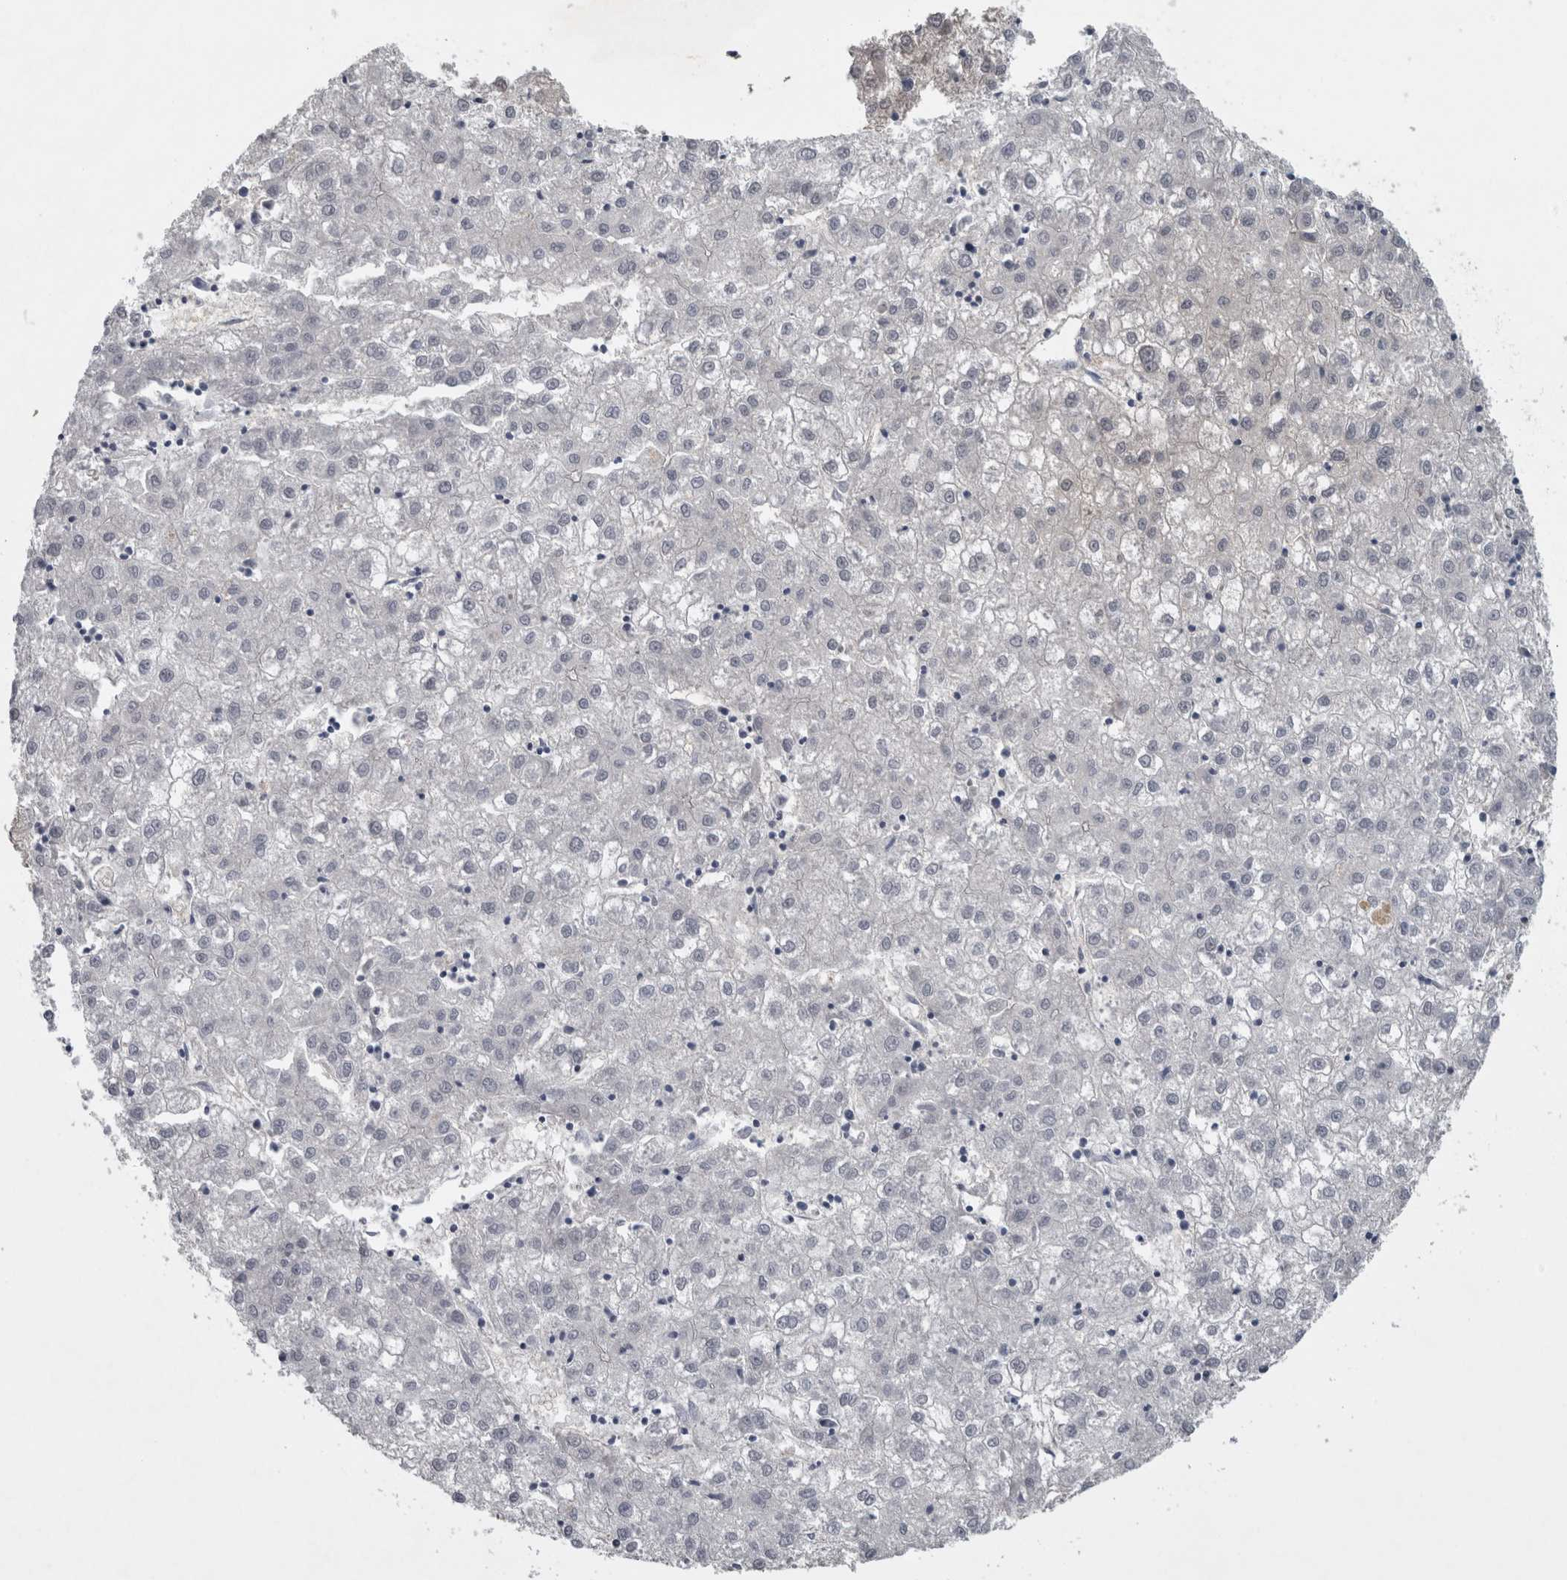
{"staining": {"intensity": "negative", "quantity": "none", "location": "none"}, "tissue": "liver cancer", "cell_type": "Tumor cells", "image_type": "cancer", "snomed": [{"axis": "morphology", "description": "Carcinoma, Hepatocellular, NOS"}, {"axis": "topography", "description": "Liver"}], "caption": "High power microscopy image of an immunohistochemistry (IHC) micrograph of hepatocellular carcinoma (liver), revealing no significant positivity in tumor cells.", "gene": "NAPRT", "patient": {"sex": "male", "age": 72}}